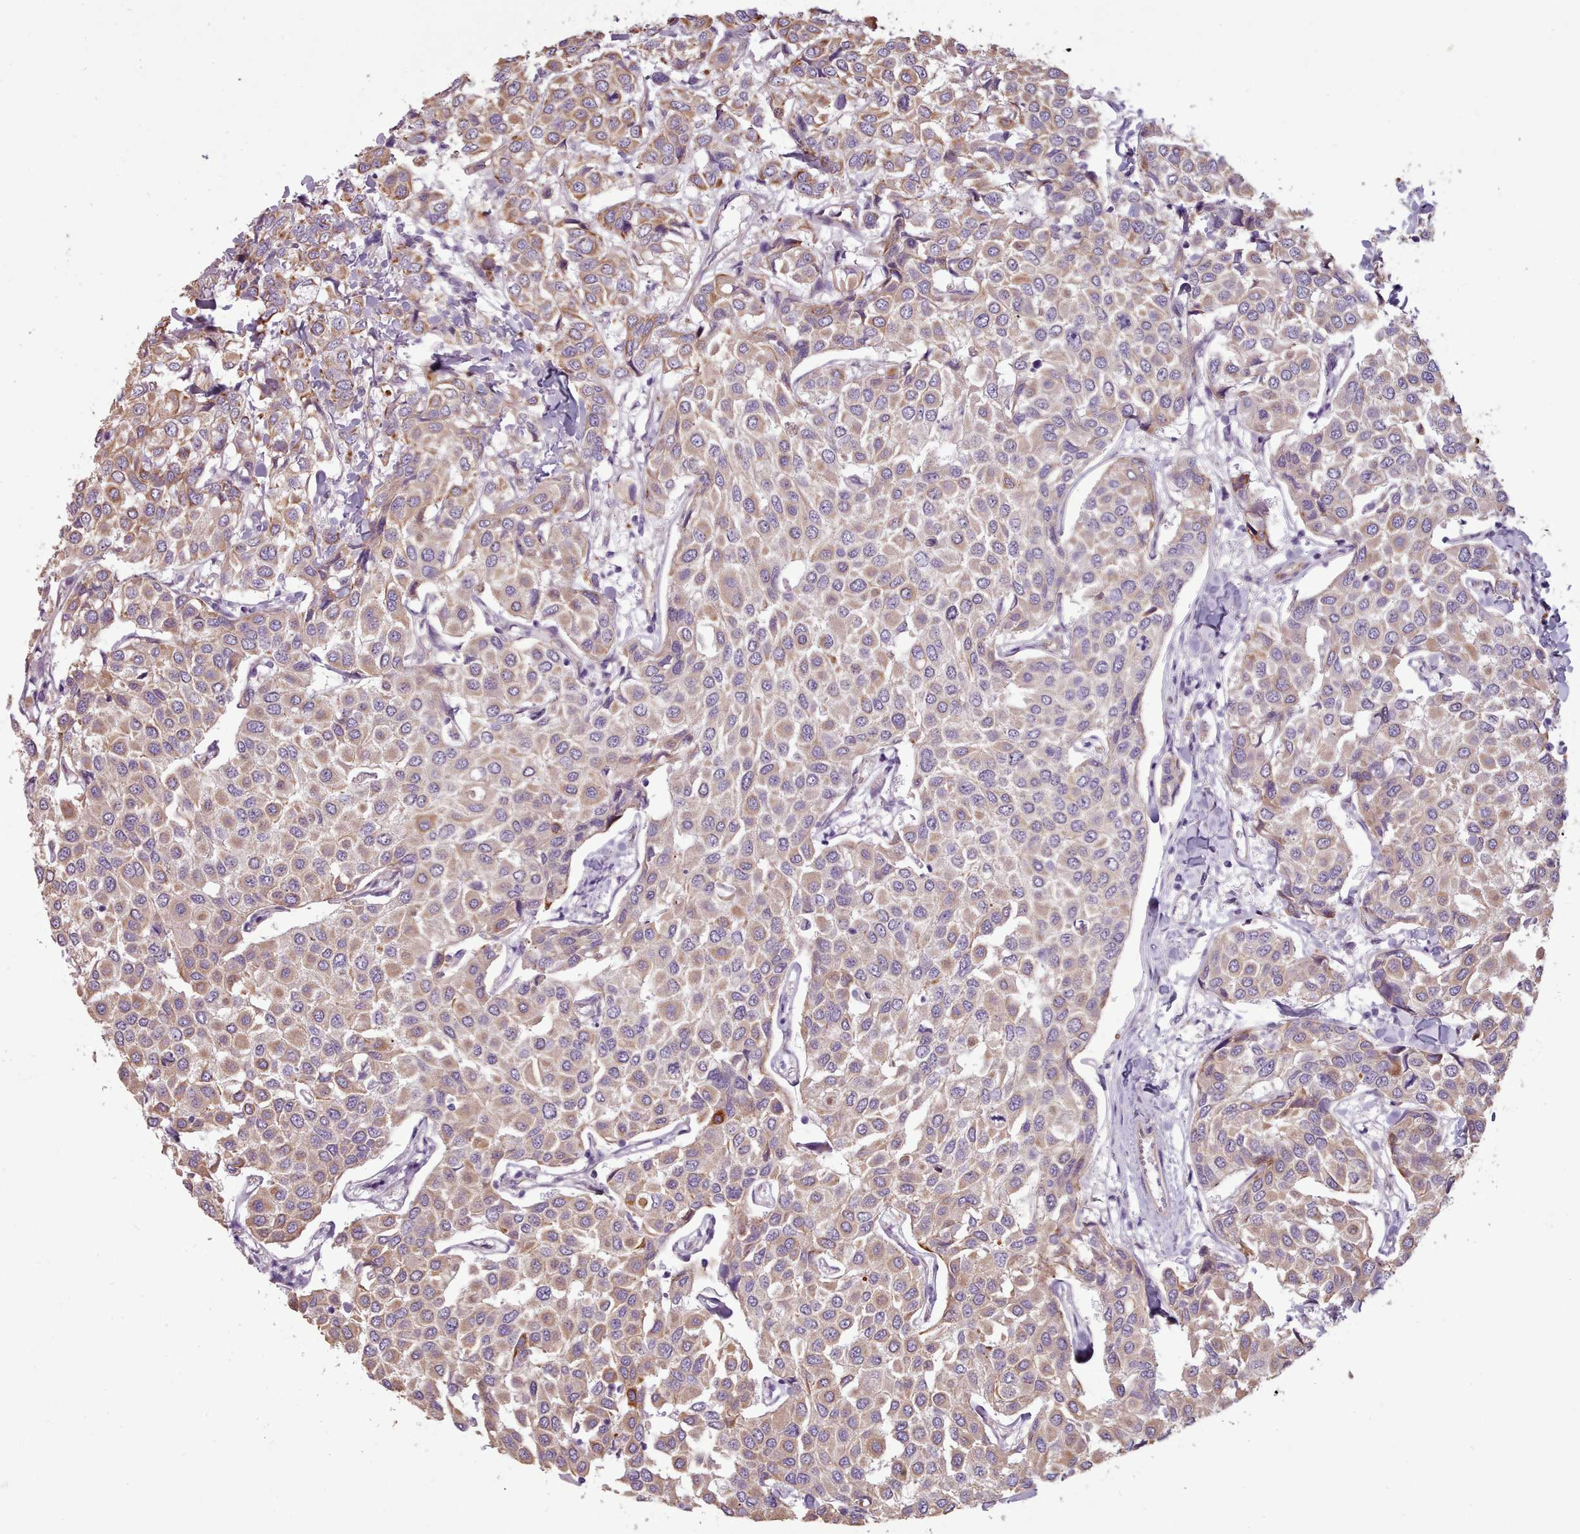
{"staining": {"intensity": "moderate", "quantity": "25%-75%", "location": "cytoplasmic/membranous"}, "tissue": "breast cancer", "cell_type": "Tumor cells", "image_type": "cancer", "snomed": [{"axis": "morphology", "description": "Duct carcinoma"}, {"axis": "topography", "description": "Breast"}], "caption": "Breast cancer (intraductal carcinoma) stained for a protein demonstrates moderate cytoplasmic/membranous positivity in tumor cells.", "gene": "PLD4", "patient": {"sex": "female", "age": 55}}